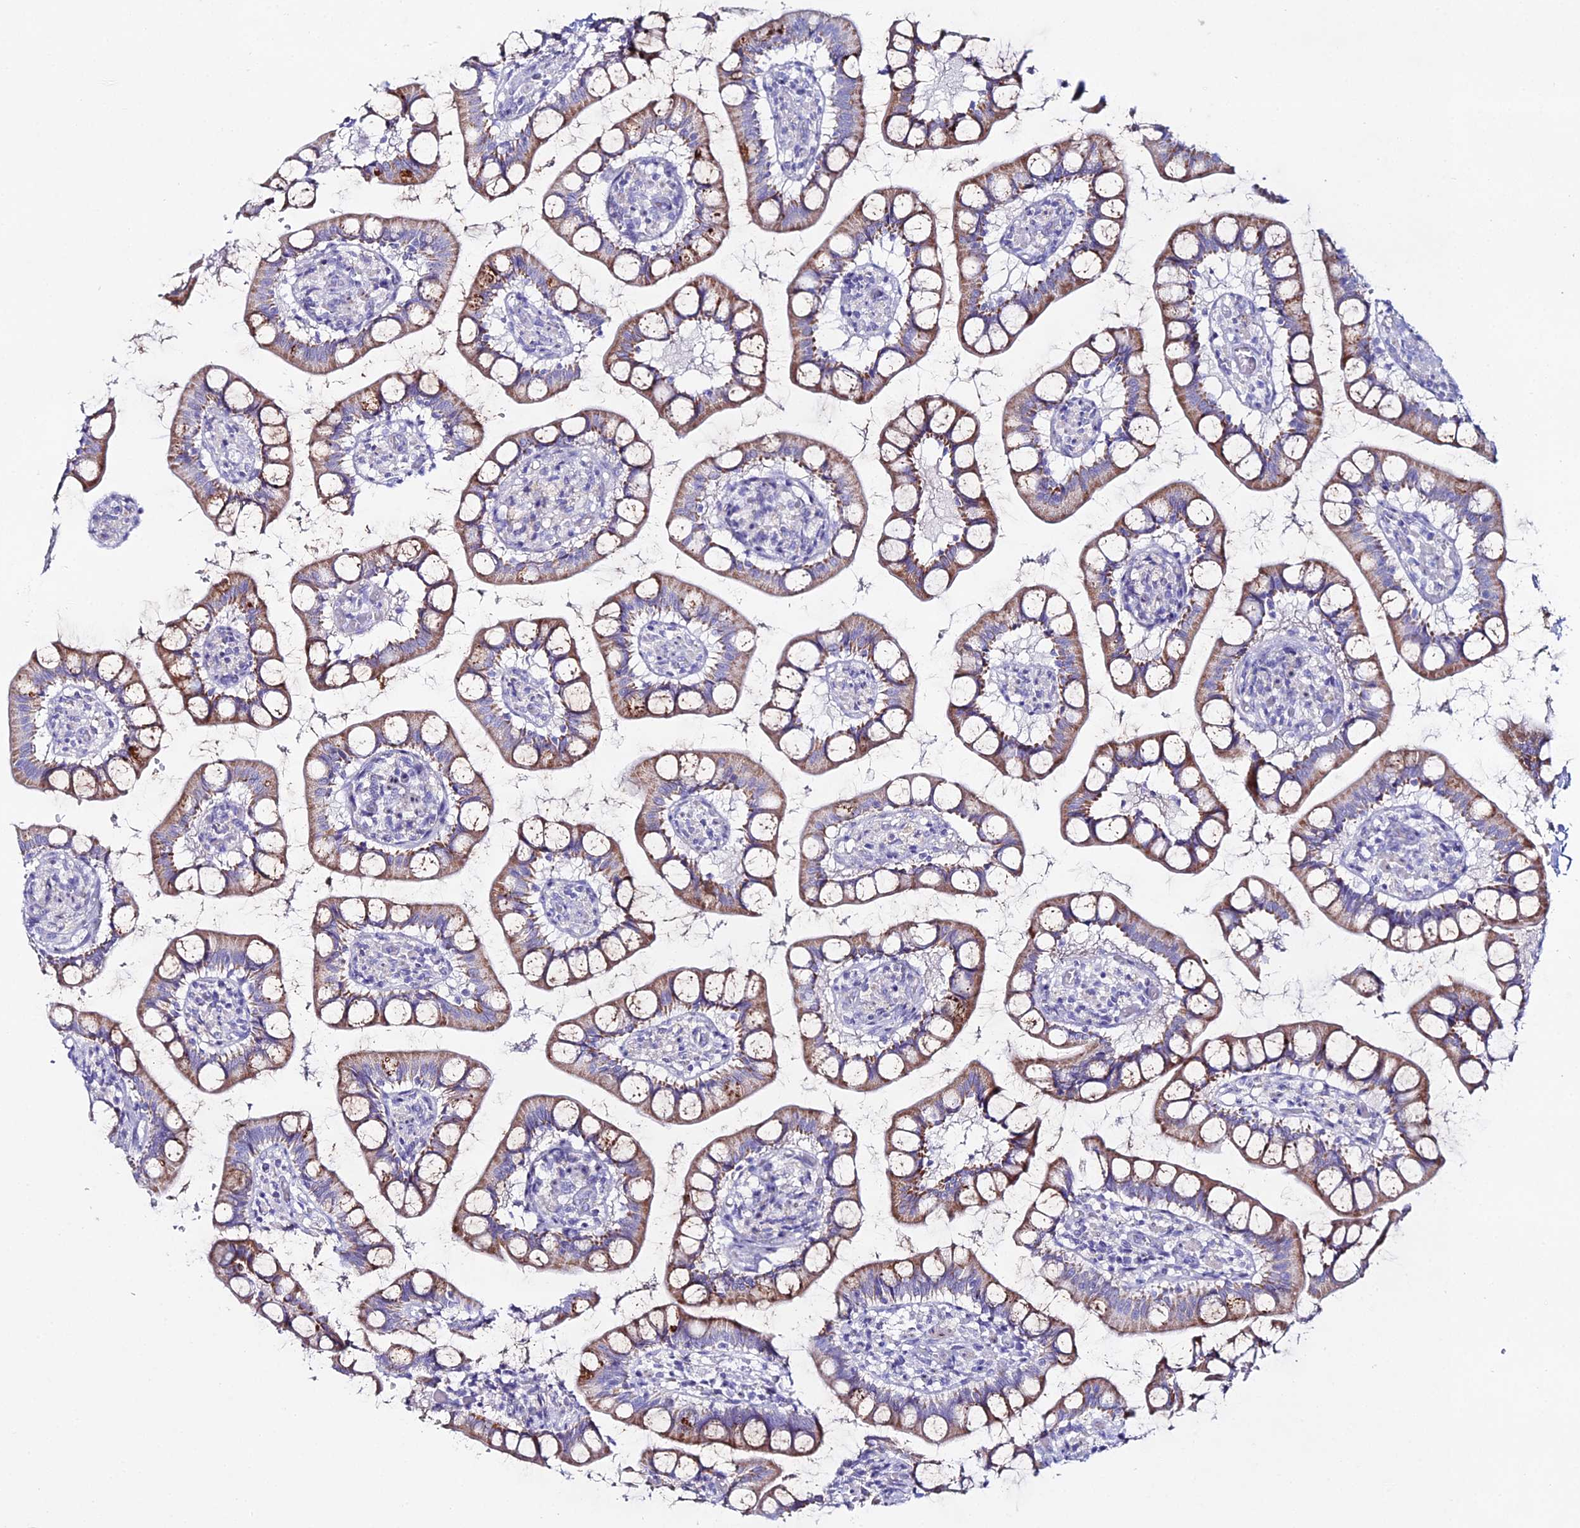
{"staining": {"intensity": "moderate", "quantity": ">75%", "location": "cytoplasmic/membranous"}, "tissue": "small intestine", "cell_type": "Glandular cells", "image_type": "normal", "snomed": [{"axis": "morphology", "description": "Normal tissue, NOS"}, {"axis": "topography", "description": "Small intestine"}], "caption": "Moderate cytoplasmic/membranous protein staining is present in about >75% of glandular cells in small intestine. (Stains: DAB (3,3'-diaminobenzidine) in brown, nuclei in blue, Microscopy: brightfield microscopy at high magnification).", "gene": "DHX34", "patient": {"sex": "male", "age": 52}}